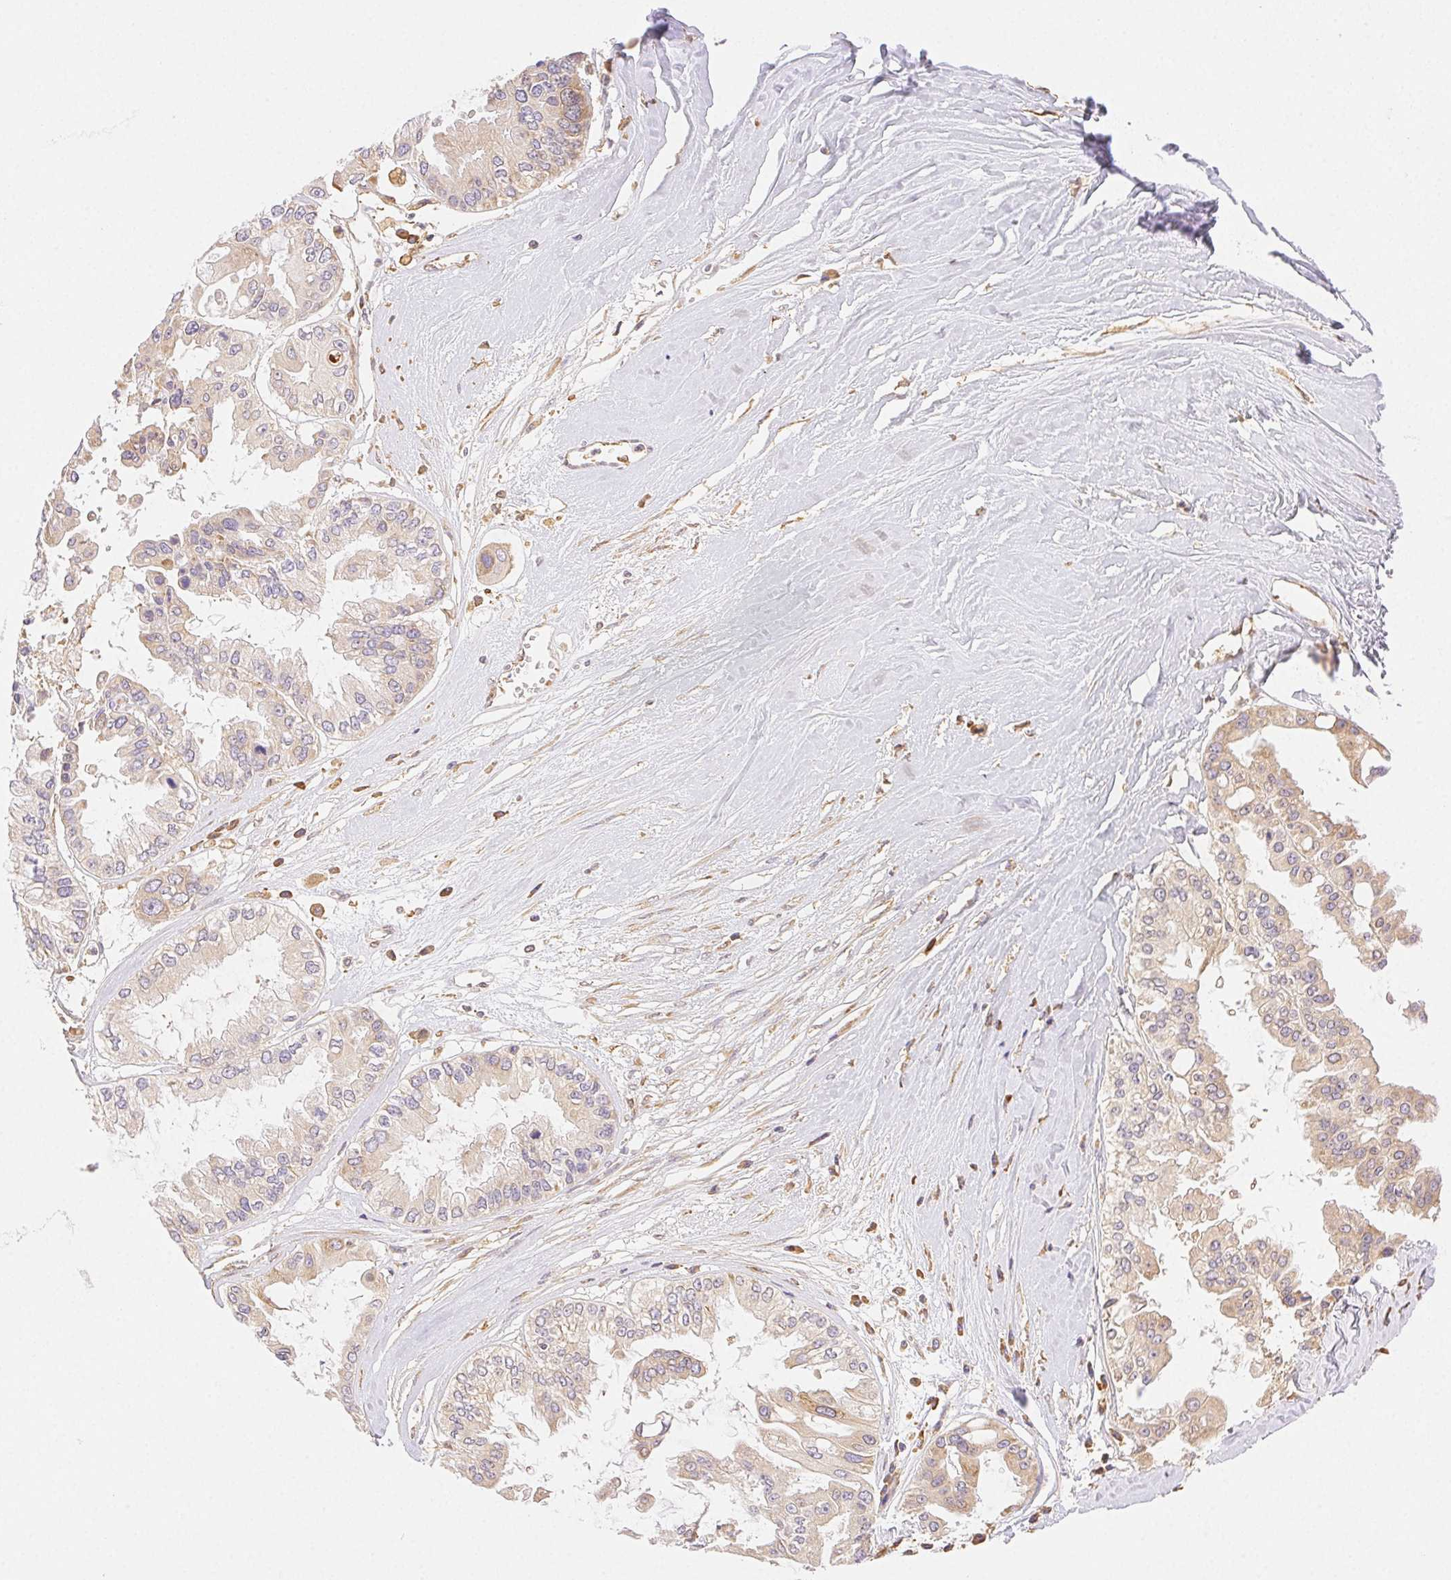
{"staining": {"intensity": "weak", "quantity": ">75%", "location": "cytoplasmic/membranous"}, "tissue": "ovarian cancer", "cell_type": "Tumor cells", "image_type": "cancer", "snomed": [{"axis": "morphology", "description": "Cystadenocarcinoma, serous, NOS"}, {"axis": "topography", "description": "Ovary"}], "caption": "Ovarian cancer (serous cystadenocarcinoma) stained with a protein marker demonstrates weak staining in tumor cells.", "gene": "ENTREP1", "patient": {"sex": "female", "age": 56}}